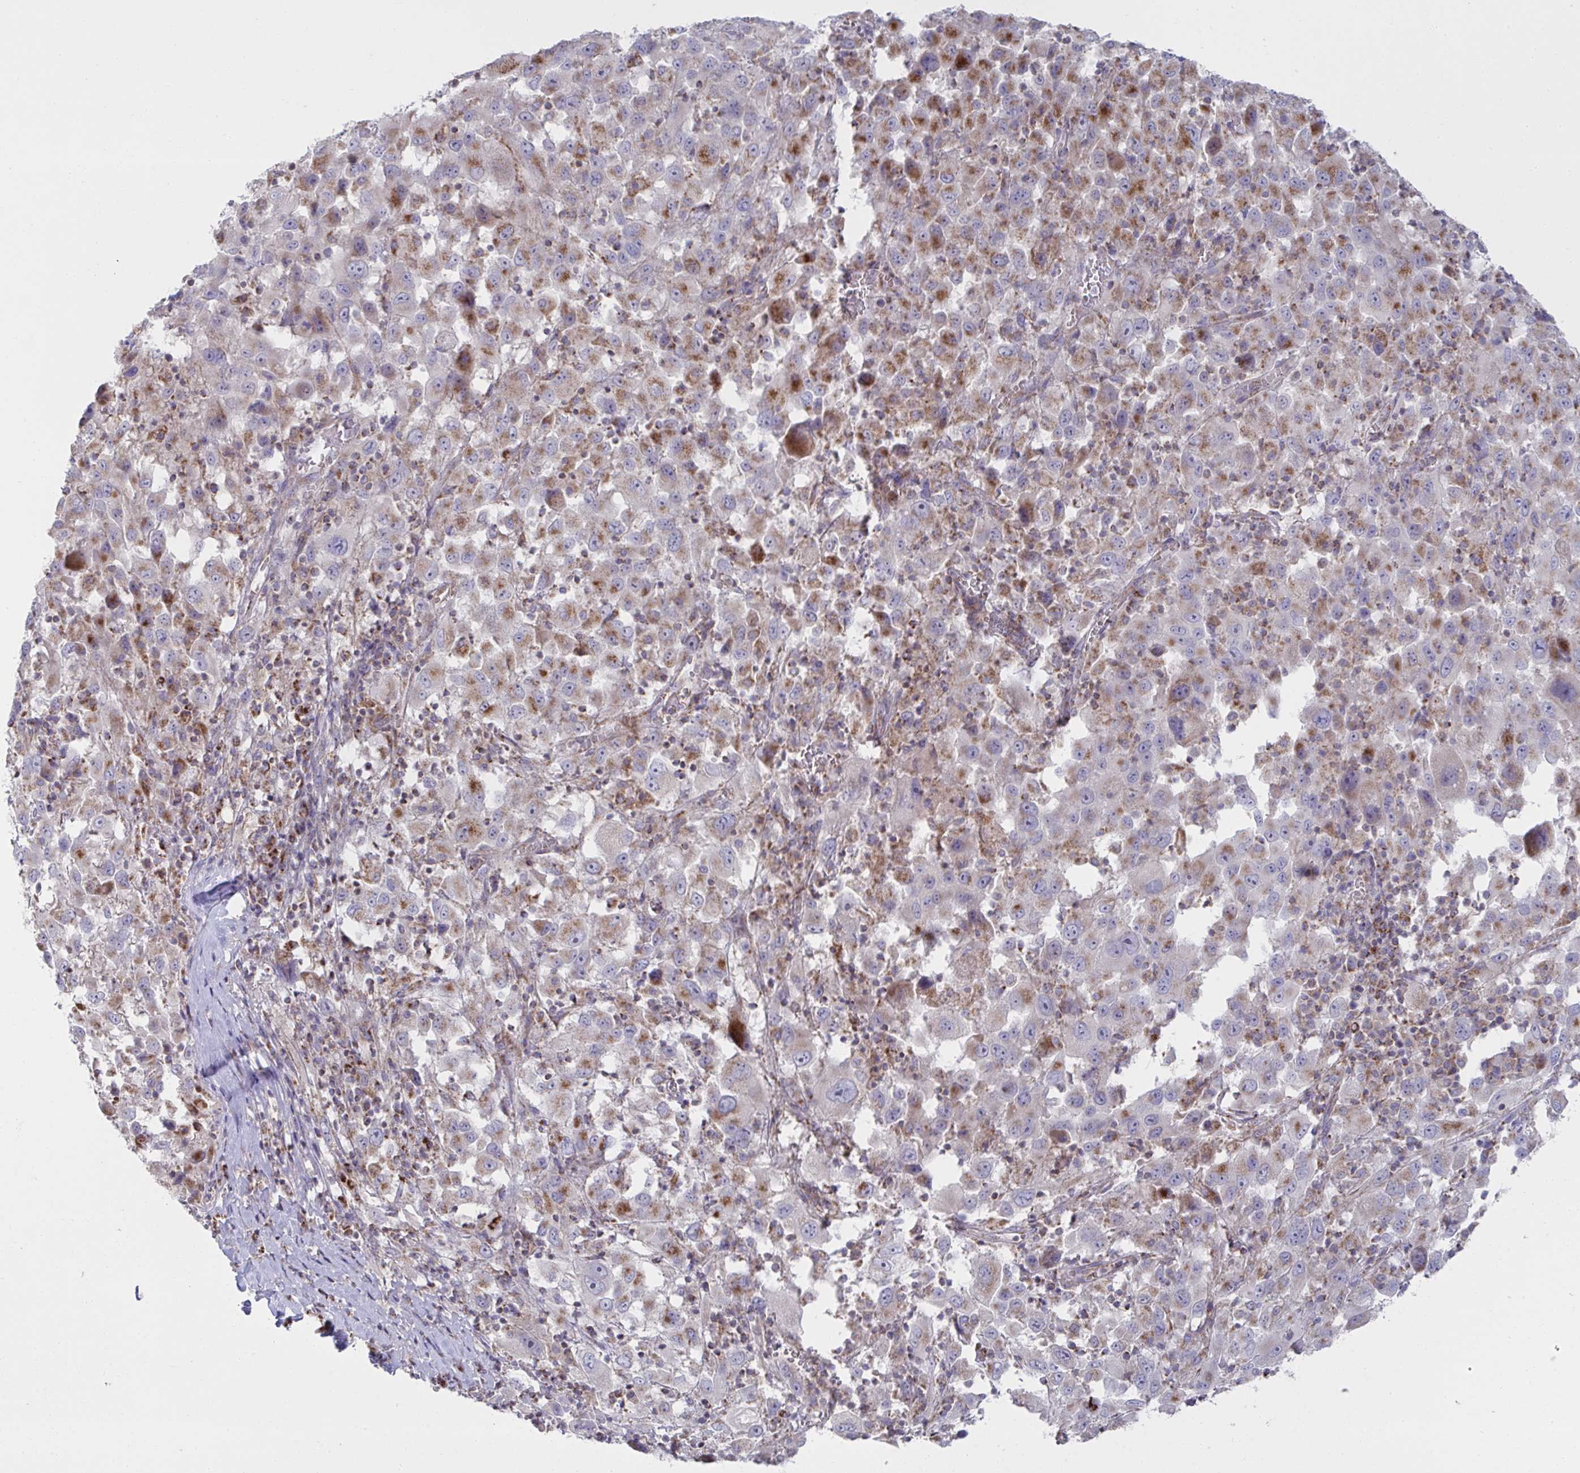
{"staining": {"intensity": "moderate", "quantity": ">75%", "location": "cytoplasmic/membranous"}, "tissue": "melanoma", "cell_type": "Tumor cells", "image_type": "cancer", "snomed": [{"axis": "morphology", "description": "Malignant melanoma, Metastatic site"}, {"axis": "topography", "description": "Soft tissue"}], "caption": "The image displays immunohistochemical staining of malignant melanoma (metastatic site). There is moderate cytoplasmic/membranous staining is seen in about >75% of tumor cells.", "gene": "NDUFA7", "patient": {"sex": "male", "age": 50}}